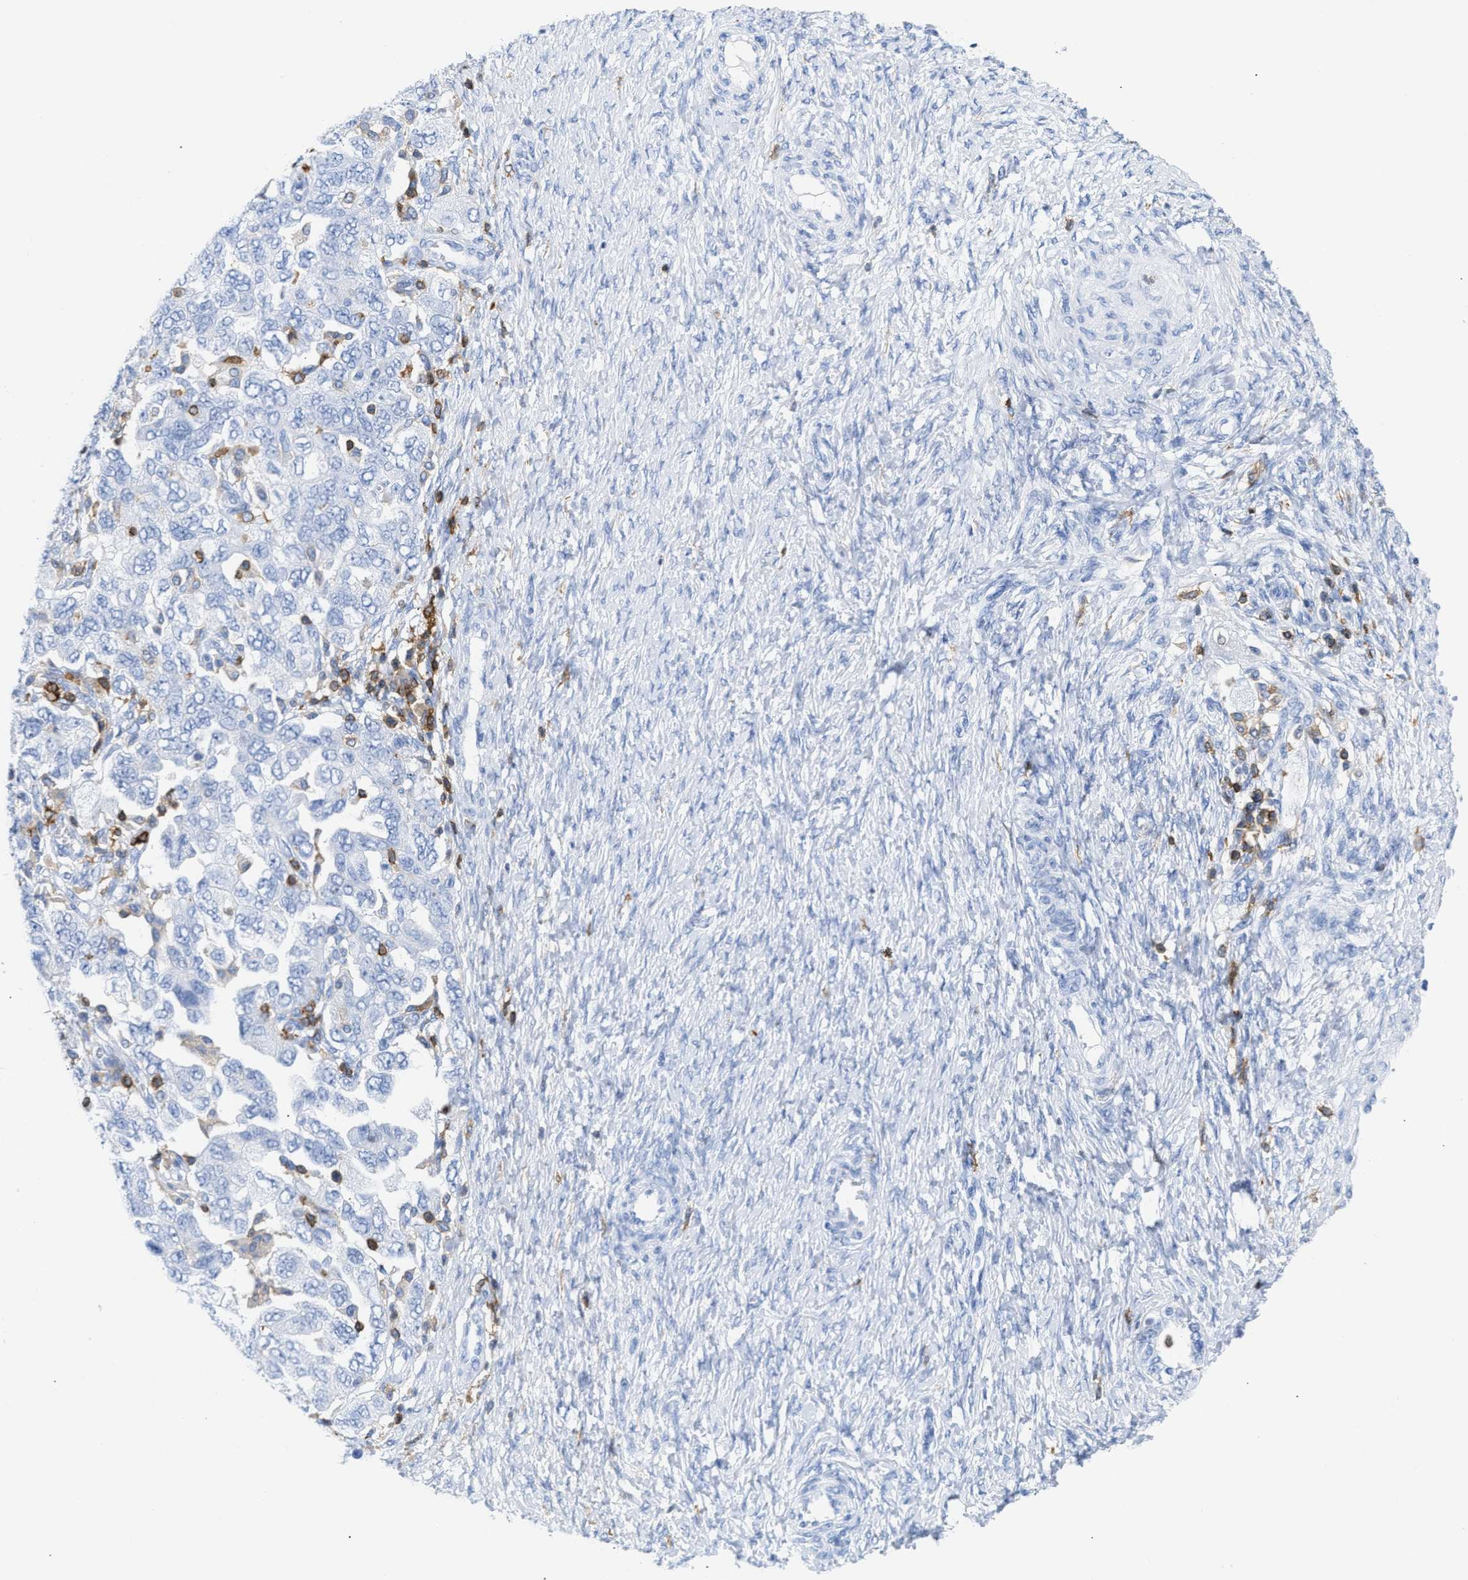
{"staining": {"intensity": "negative", "quantity": "none", "location": "none"}, "tissue": "ovarian cancer", "cell_type": "Tumor cells", "image_type": "cancer", "snomed": [{"axis": "morphology", "description": "Carcinoma, NOS"}, {"axis": "morphology", "description": "Cystadenocarcinoma, serous, NOS"}, {"axis": "topography", "description": "Ovary"}], "caption": "This is a photomicrograph of IHC staining of ovarian carcinoma, which shows no expression in tumor cells.", "gene": "LCP1", "patient": {"sex": "female", "age": 69}}